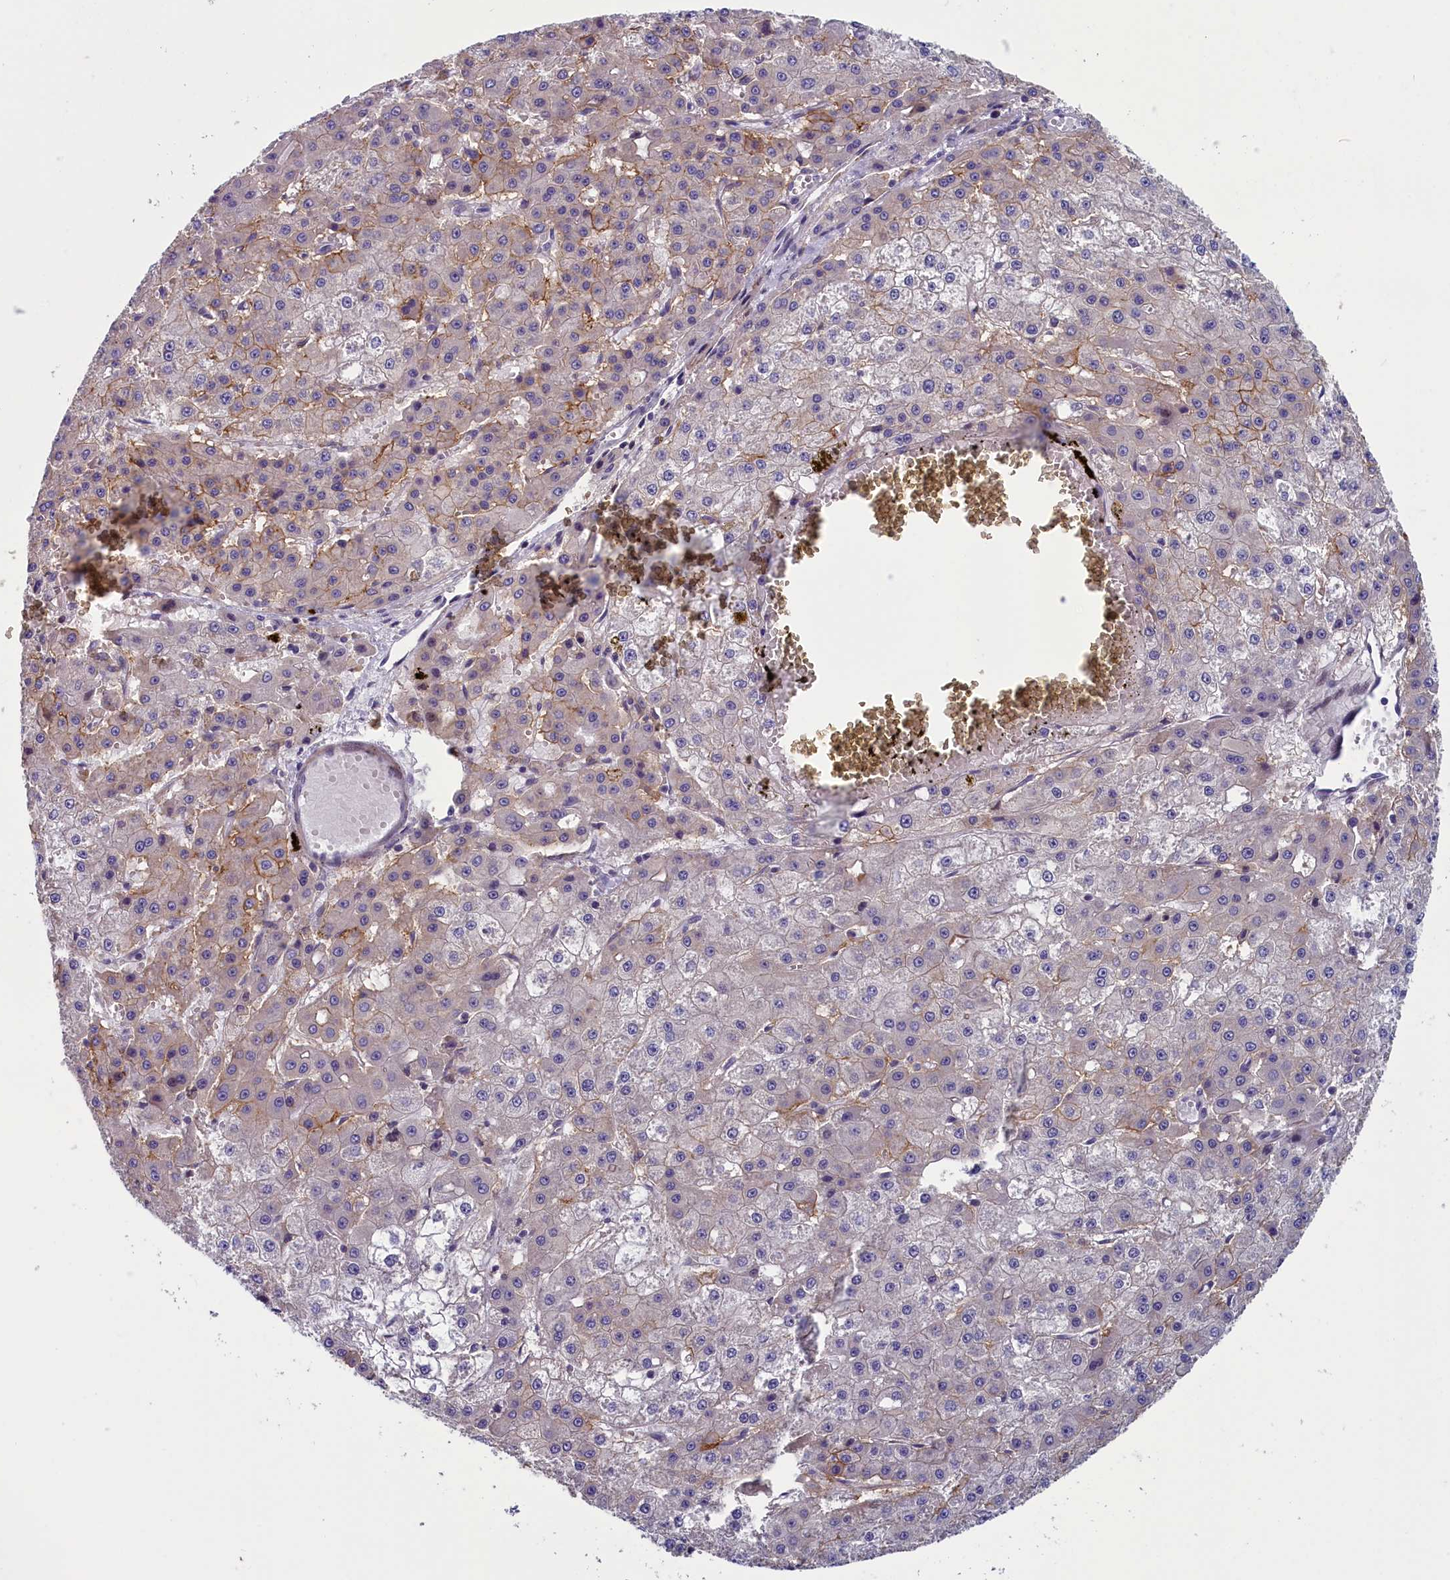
{"staining": {"intensity": "negative", "quantity": "none", "location": "none"}, "tissue": "liver cancer", "cell_type": "Tumor cells", "image_type": "cancer", "snomed": [{"axis": "morphology", "description": "Carcinoma, Hepatocellular, NOS"}, {"axis": "topography", "description": "Liver"}], "caption": "Liver cancer was stained to show a protein in brown. There is no significant expression in tumor cells. (Stains: DAB IHC with hematoxylin counter stain, Microscopy: brightfield microscopy at high magnification).", "gene": "ANKRD39", "patient": {"sex": "male", "age": 47}}